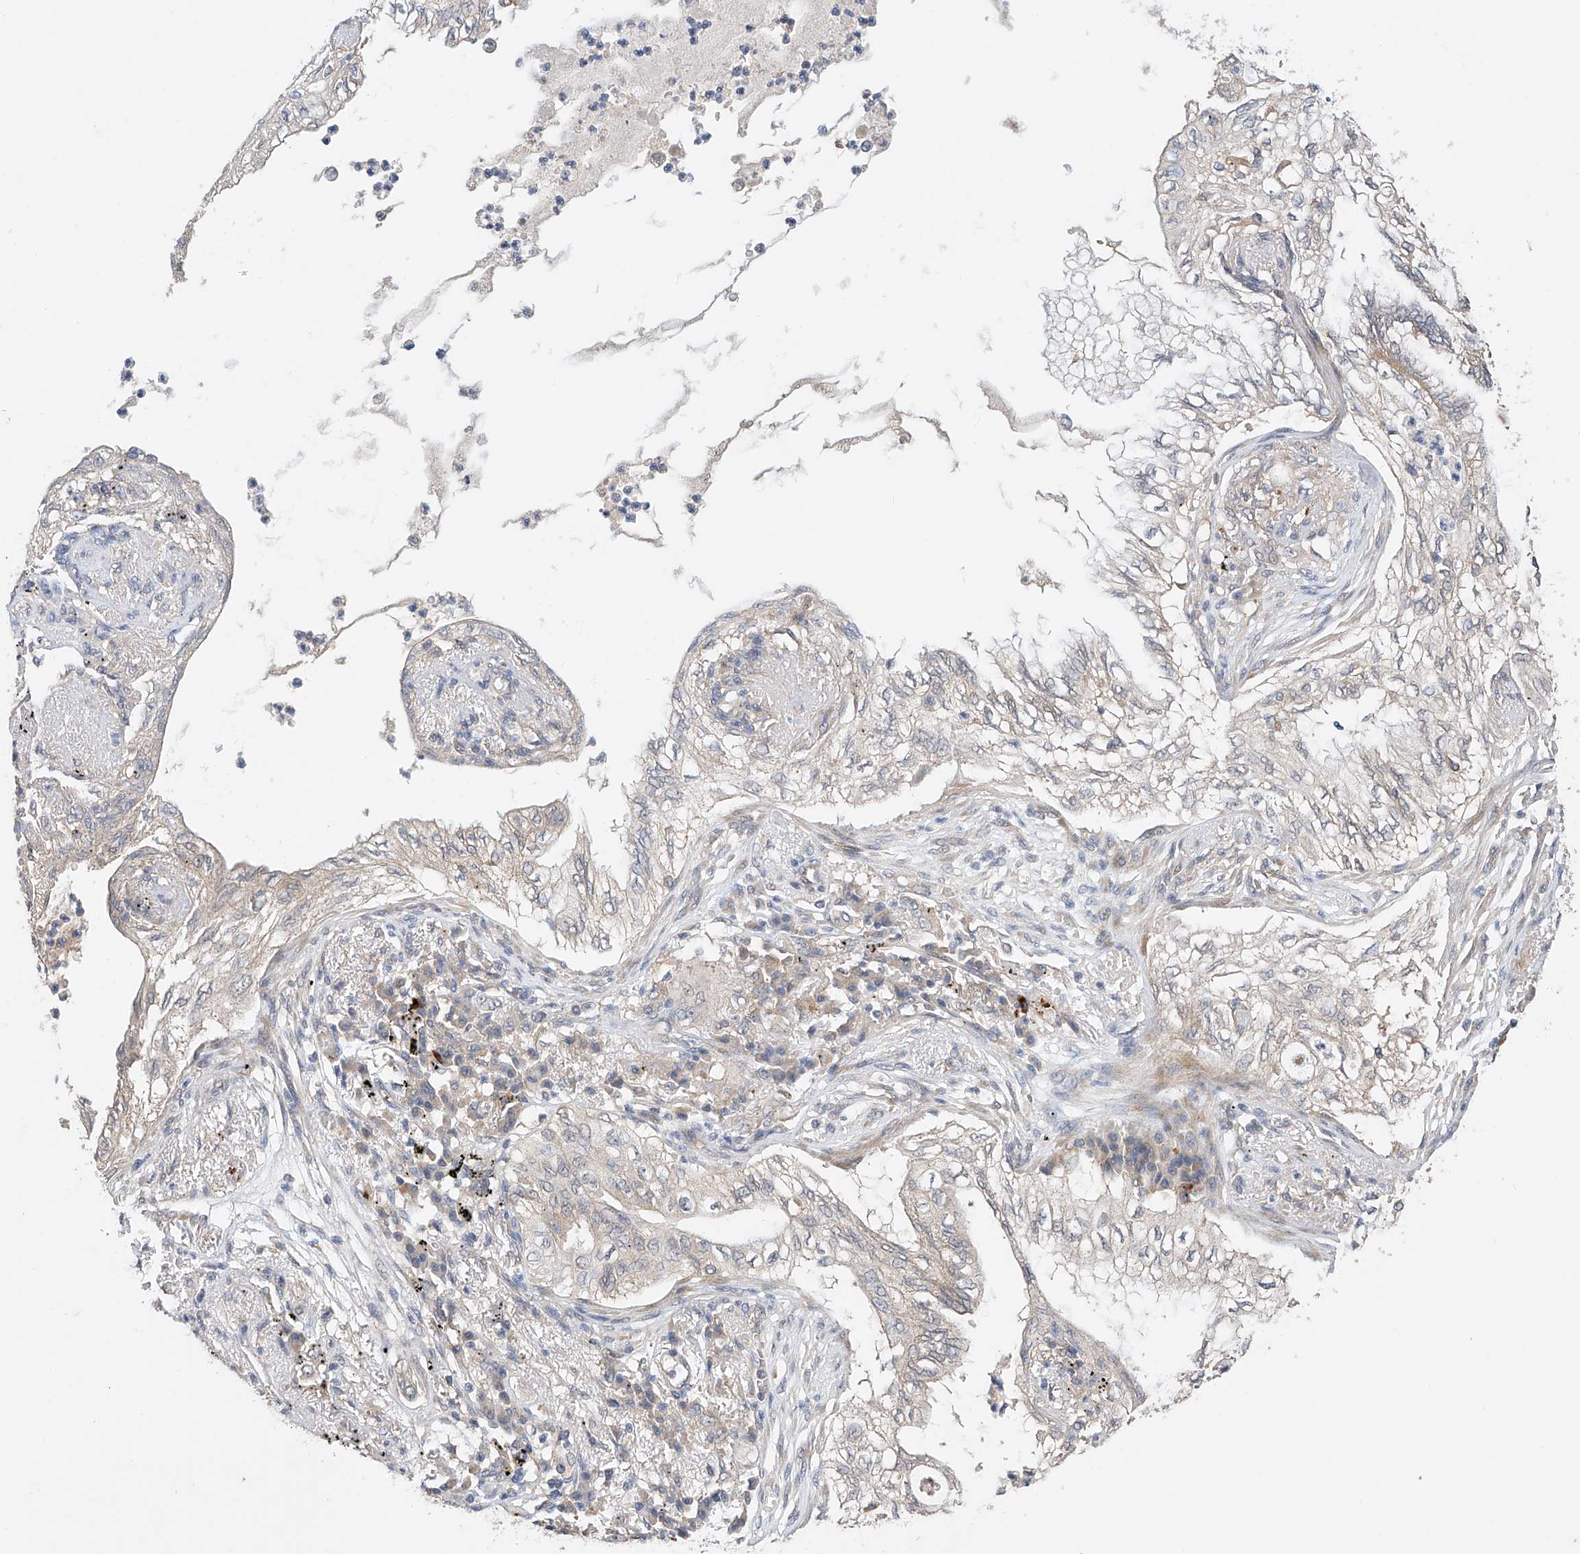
{"staining": {"intensity": "negative", "quantity": "none", "location": "none"}, "tissue": "lung cancer", "cell_type": "Tumor cells", "image_type": "cancer", "snomed": [{"axis": "morphology", "description": "Normal tissue, NOS"}, {"axis": "morphology", "description": "Adenocarcinoma, NOS"}, {"axis": "topography", "description": "Bronchus"}, {"axis": "topography", "description": "Lung"}], "caption": "Protein analysis of lung cancer demonstrates no significant positivity in tumor cells. (DAB (3,3'-diaminobenzidine) immunohistochemistry, high magnification).", "gene": "ZFHX2", "patient": {"sex": "female", "age": 70}}